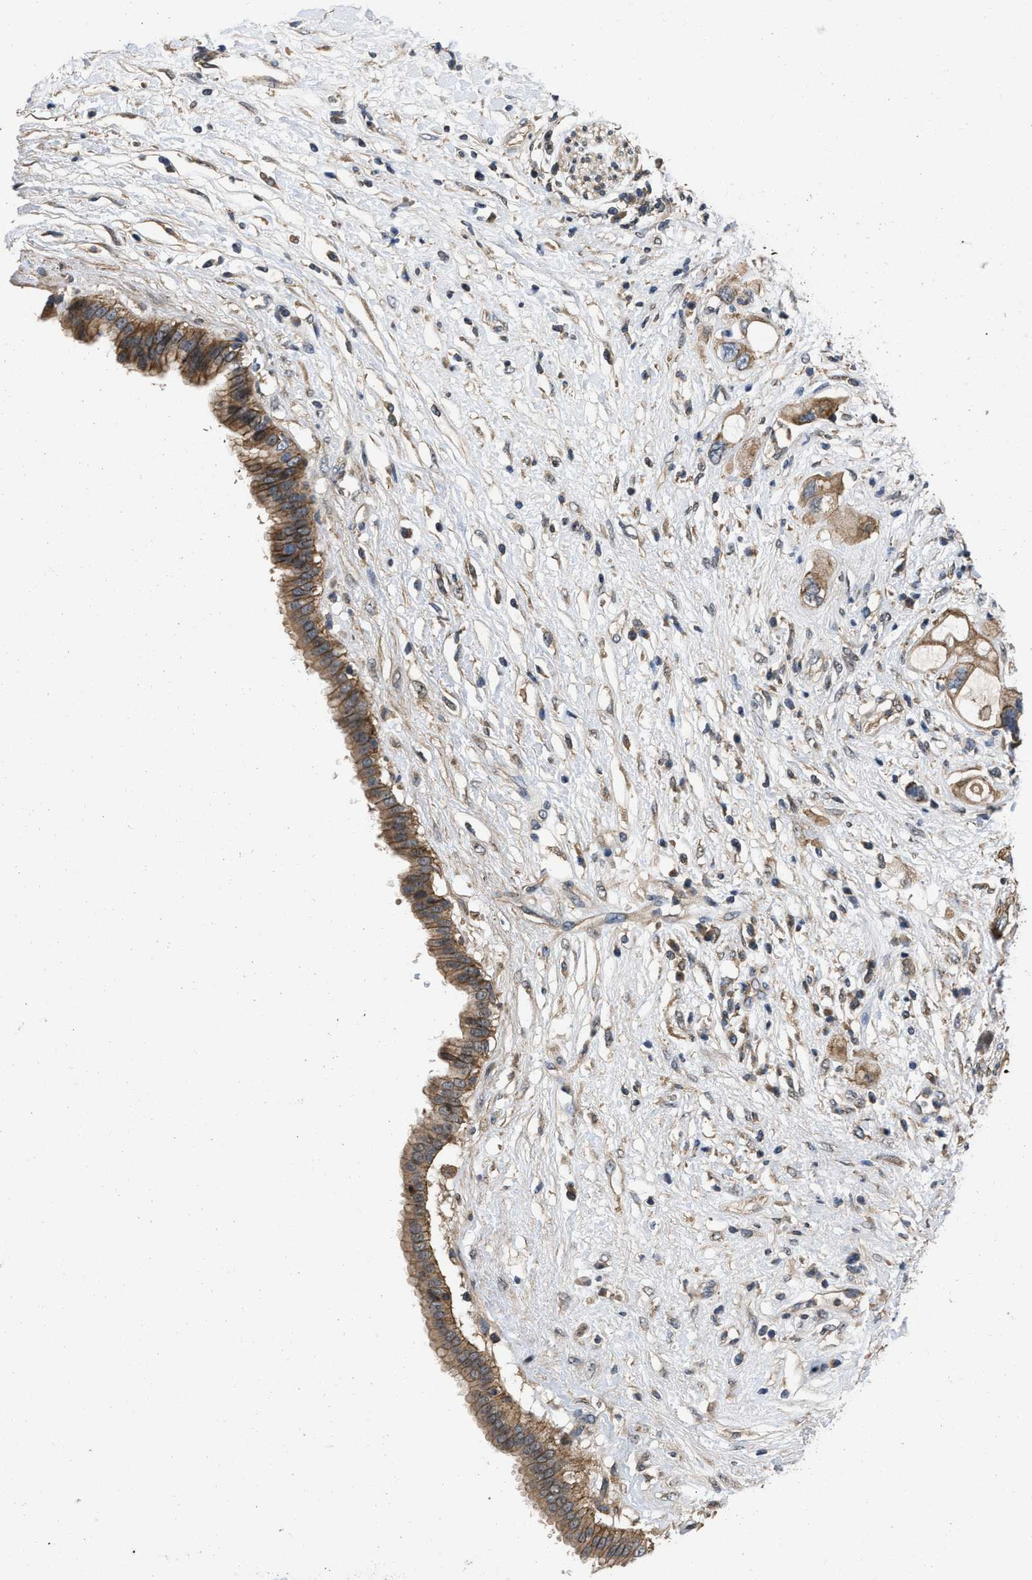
{"staining": {"intensity": "moderate", "quantity": ">75%", "location": "cytoplasmic/membranous"}, "tissue": "pancreatic cancer", "cell_type": "Tumor cells", "image_type": "cancer", "snomed": [{"axis": "morphology", "description": "Adenocarcinoma, NOS"}, {"axis": "topography", "description": "Pancreas"}], "caption": "Immunohistochemistry (IHC) staining of pancreatic cancer (adenocarcinoma), which displays medium levels of moderate cytoplasmic/membranous positivity in about >75% of tumor cells indicating moderate cytoplasmic/membranous protein staining. The staining was performed using DAB (3,3'-diaminobenzidine) (brown) for protein detection and nuclei were counterstained in hematoxylin (blue).", "gene": "PRDM14", "patient": {"sex": "female", "age": 56}}